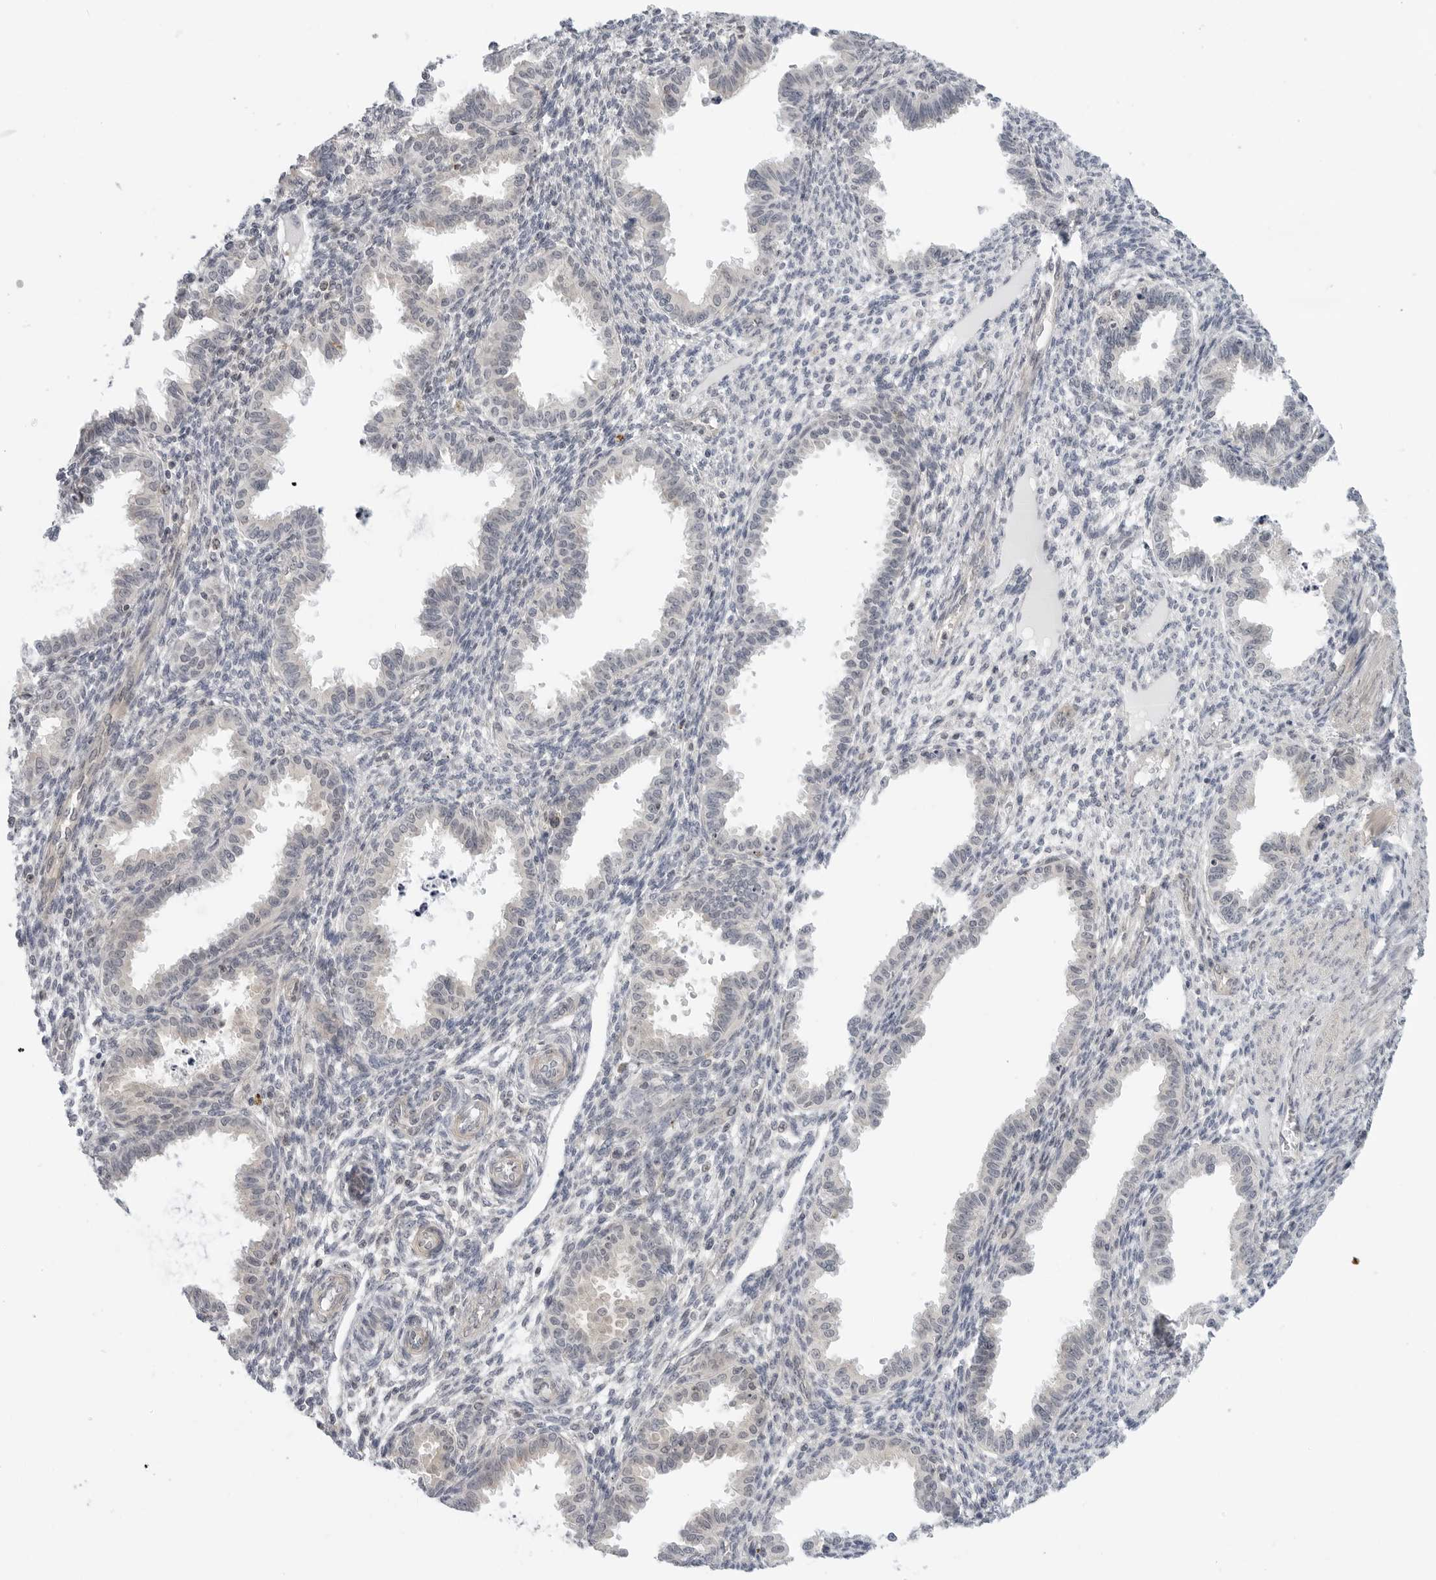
{"staining": {"intensity": "negative", "quantity": "none", "location": "none"}, "tissue": "endometrium", "cell_type": "Cells in endometrial stroma", "image_type": "normal", "snomed": [{"axis": "morphology", "description": "Normal tissue, NOS"}, {"axis": "topography", "description": "Endometrium"}], "caption": "Immunohistochemical staining of unremarkable endometrium exhibits no significant staining in cells in endometrial stroma.", "gene": "STXBP3", "patient": {"sex": "female", "age": 33}}